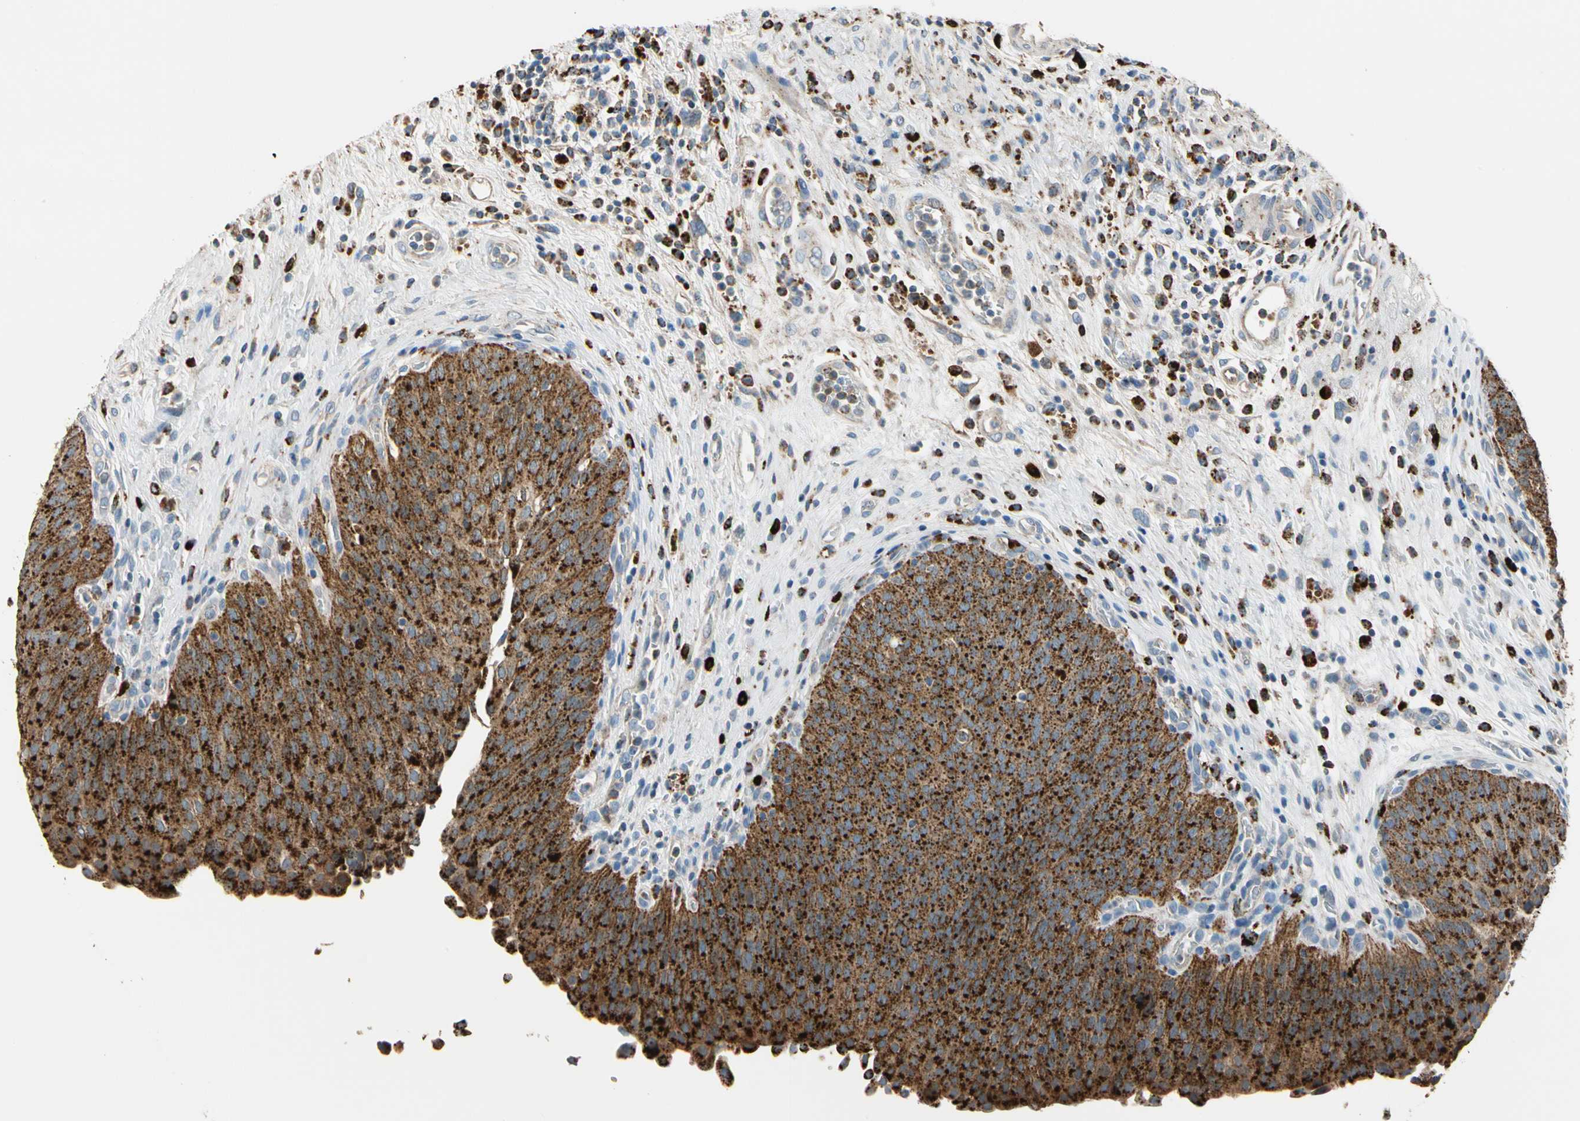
{"staining": {"intensity": "strong", "quantity": ">75%", "location": "cytoplasmic/membranous"}, "tissue": "urinary bladder", "cell_type": "Urothelial cells", "image_type": "normal", "snomed": [{"axis": "morphology", "description": "Normal tissue, NOS"}, {"axis": "morphology", "description": "Dysplasia, NOS"}, {"axis": "topography", "description": "Urinary bladder"}], "caption": "Normal urinary bladder demonstrates strong cytoplasmic/membranous positivity in approximately >75% of urothelial cells, visualized by immunohistochemistry. (DAB (3,3'-diaminobenzidine) = brown stain, brightfield microscopy at high magnification).", "gene": "GM2A", "patient": {"sex": "male", "age": 35}}